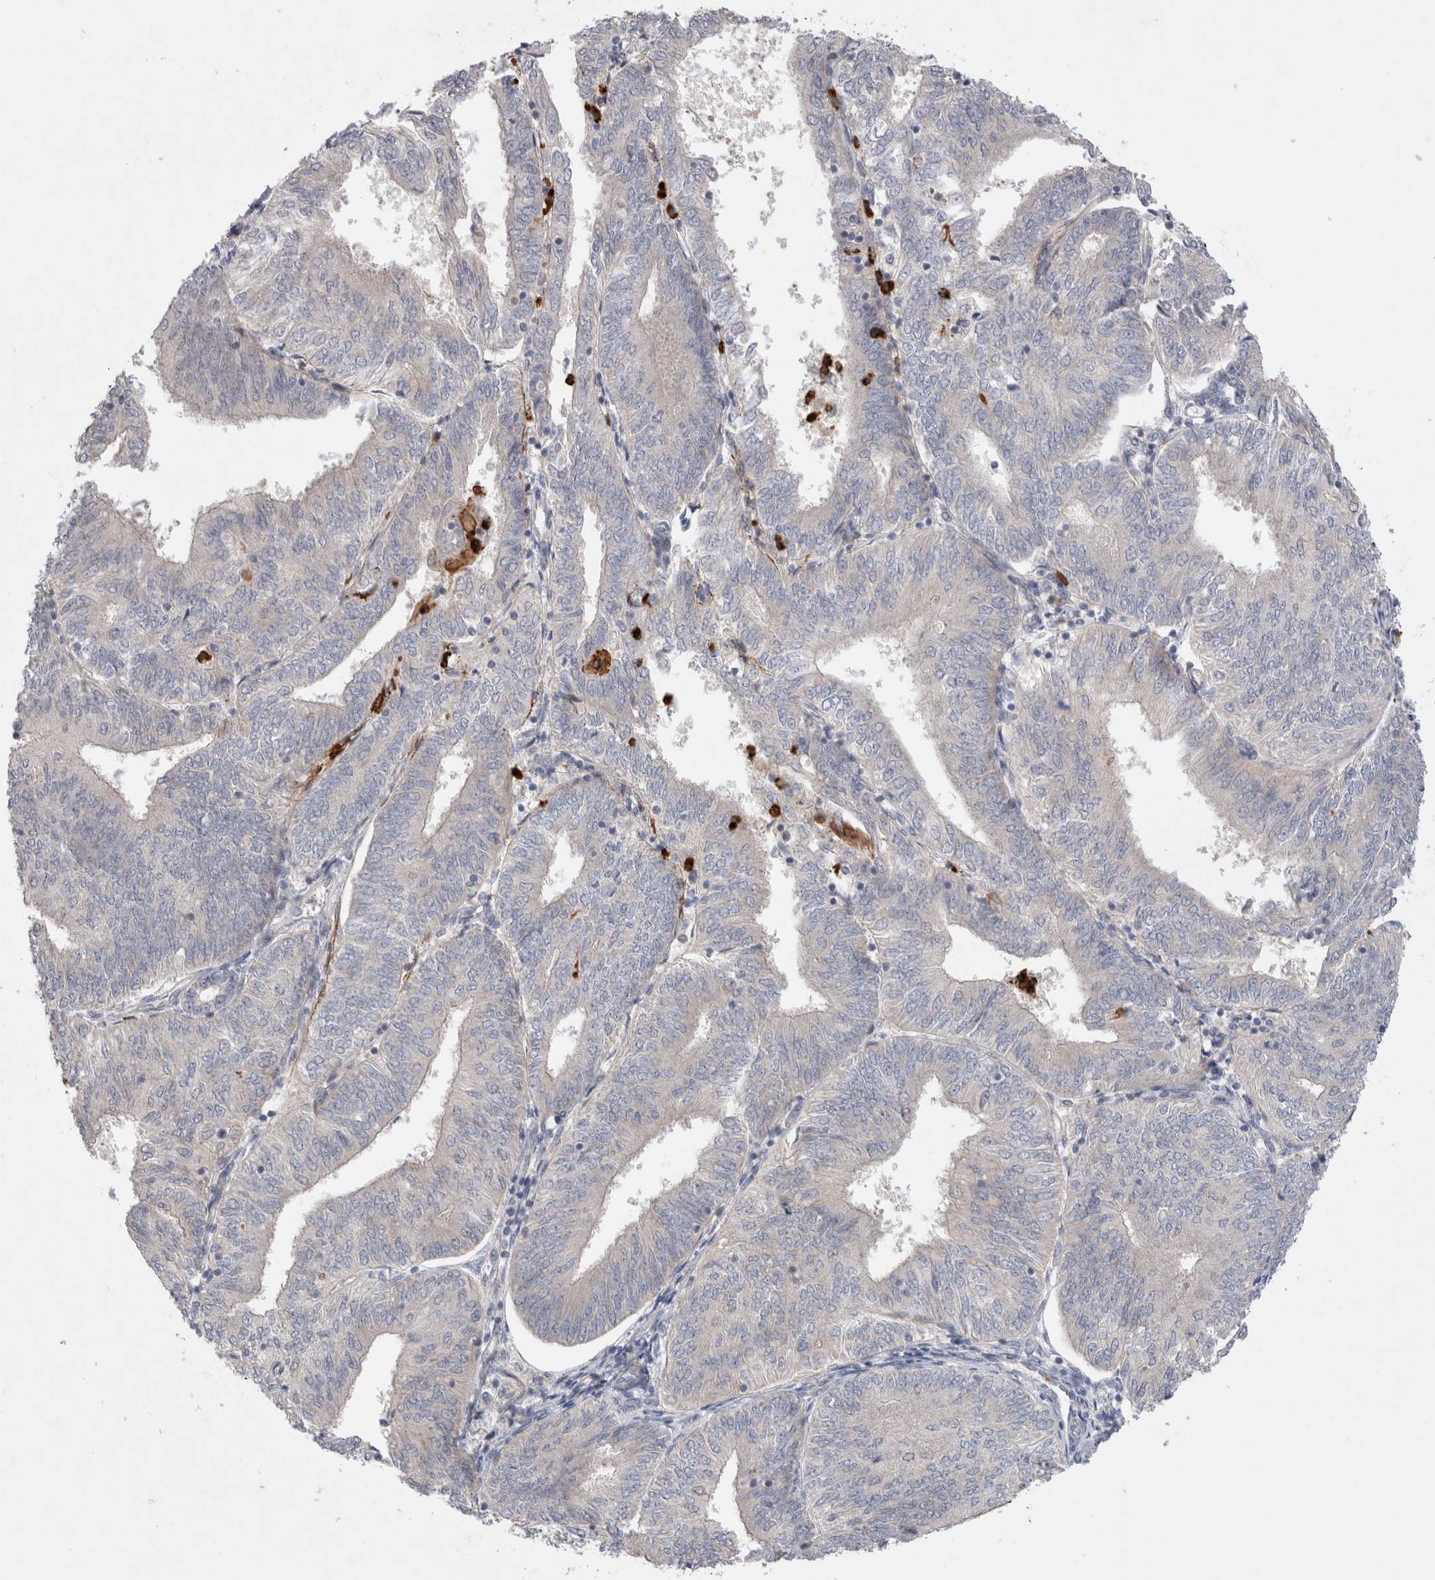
{"staining": {"intensity": "negative", "quantity": "none", "location": "none"}, "tissue": "endometrial cancer", "cell_type": "Tumor cells", "image_type": "cancer", "snomed": [{"axis": "morphology", "description": "Adenocarcinoma, NOS"}, {"axis": "topography", "description": "Endometrium"}], "caption": "Immunohistochemistry of adenocarcinoma (endometrial) shows no expression in tumor cells.", "gene": "GSDMB", "patient": {"sex": "female", "age": 58}}